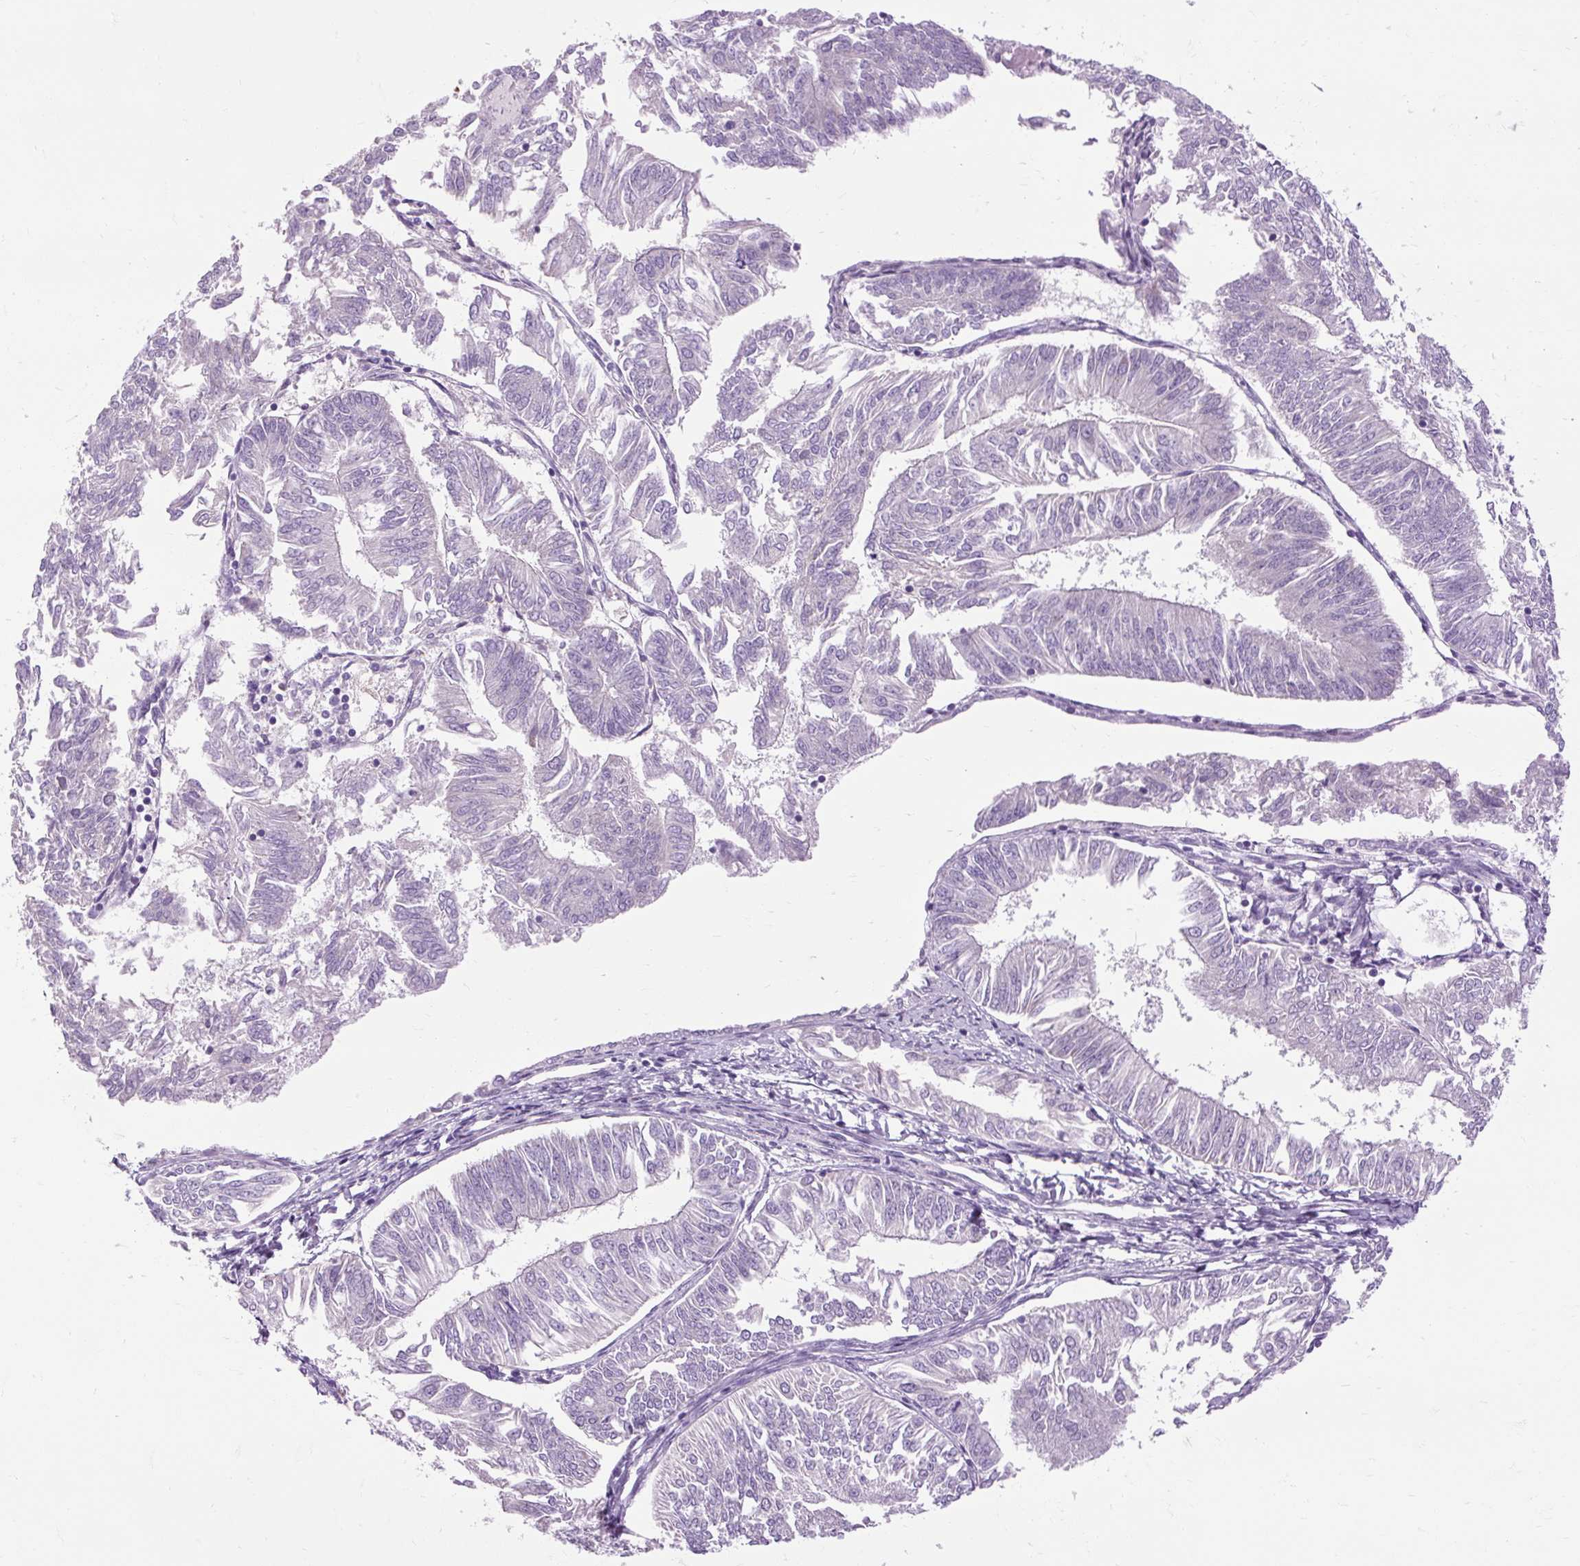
{"staining": {"intensity": "negative", "quantity": "none", "location": "none"}, "tissue": "endometrial cancer", "cell_type": "Tumor cells", "image_type": "cancer", "snomed": [{"axis": "morphology", "description": "Adenocarcinoma, NOS"}, {"axis": "topography", "description": "Endometrium"}], "caption": "There is no significant positivity in tumor cells of adenocarcinoma (endometrial). (Brightfield microscopy of DAB IHC at high magnification).", "gene": "ARRDC2", "patient": {"sex": "female", "age": 58}}